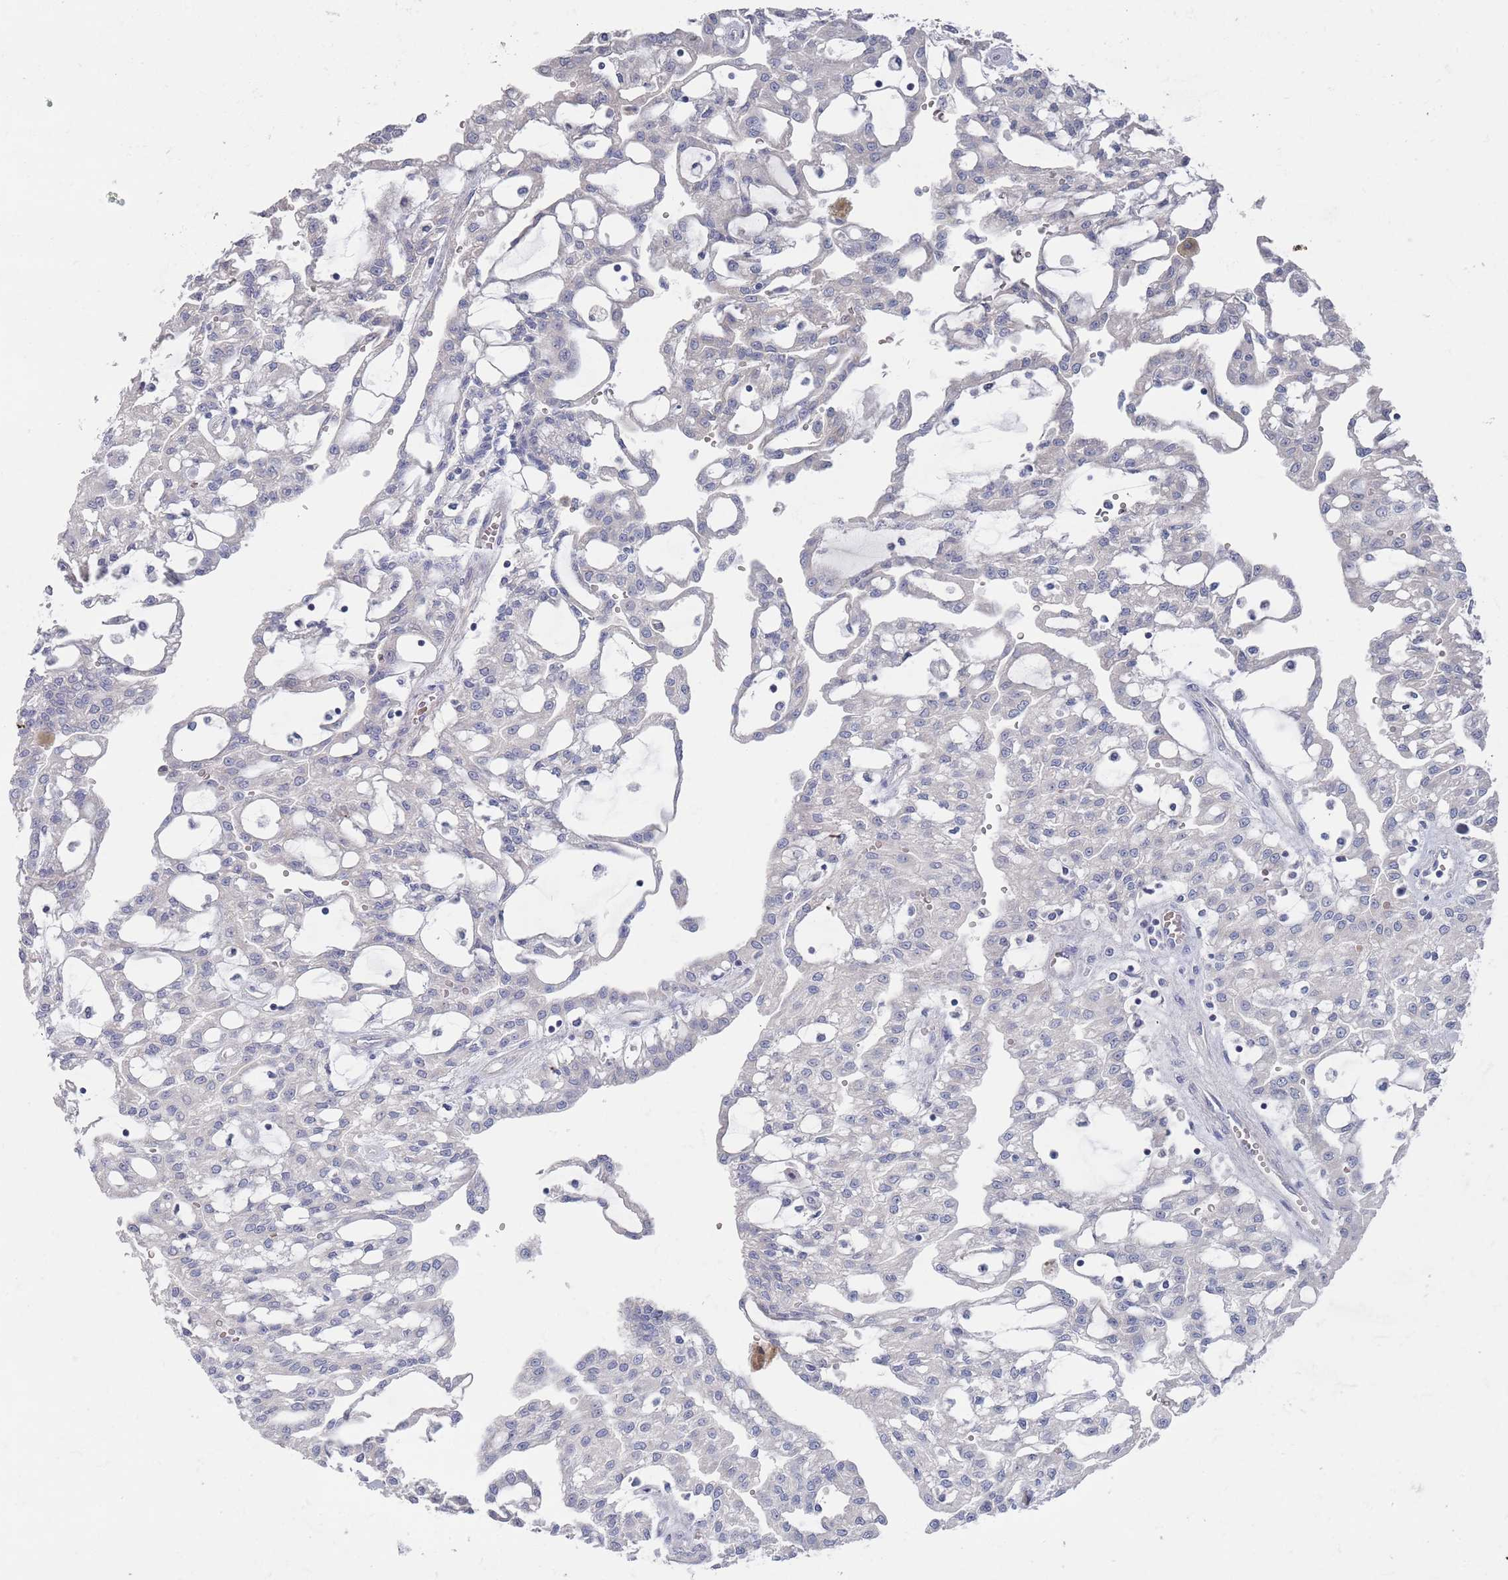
{"staining": {"intensity": "negative", "quantity": "none", "location": "none"}, "tissue": "renal cancer", "cell_type": "Tumor cells", "image_type": "cancer", "snomed": [{"axis": "morphology", "description": "Adenocarcinoma, NOS"}, {"axis": "topography", "description": "Kidney"}], "caption": "Immunohistochemistry histopathology image of human adenocarcinoma (renal) stained for a protein (brown), which exhibits no staining in tumor cells.", "gene": "TMCO3", "patient": {"sex": "male", "age": 63}}